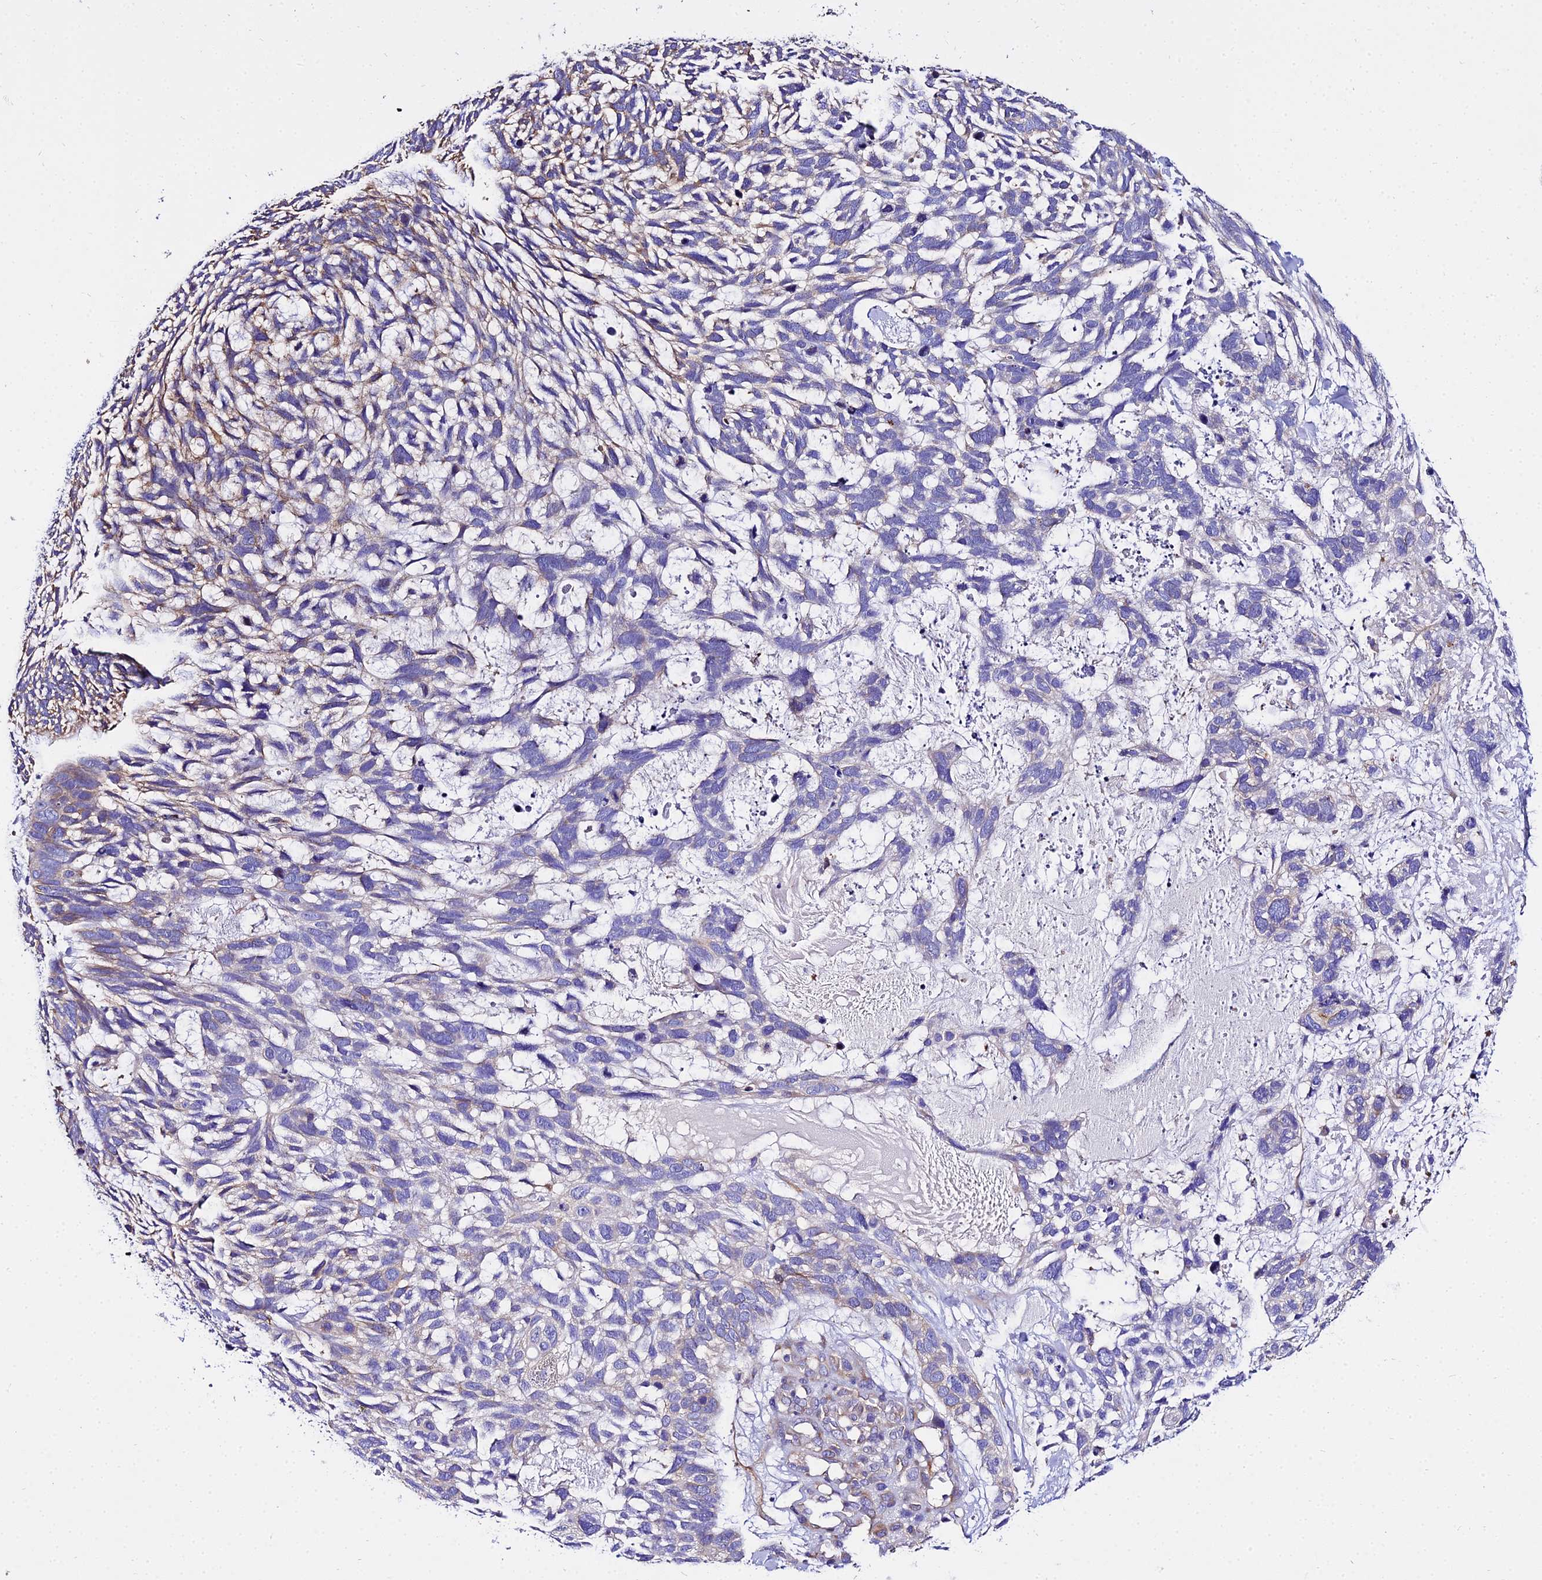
{"staining": {"intensity": "weak", "quantity": "<25%", "location": "cytoplasmic/membranous"}, "tissue": "skin cancer", "cell_type": "Tumor cells", "image_type": "cancer", "snomed": [{"axis": "morphology", "description": "Basal cell carcinoma"}, {"axis": "topography", "description": "Skin"}], "caption": "Tumor cells show no significant protein expression in basal cell carcinoma (skin).", "gene": "TUBA3D", "patient": {"sex": "male", "age": 88}}